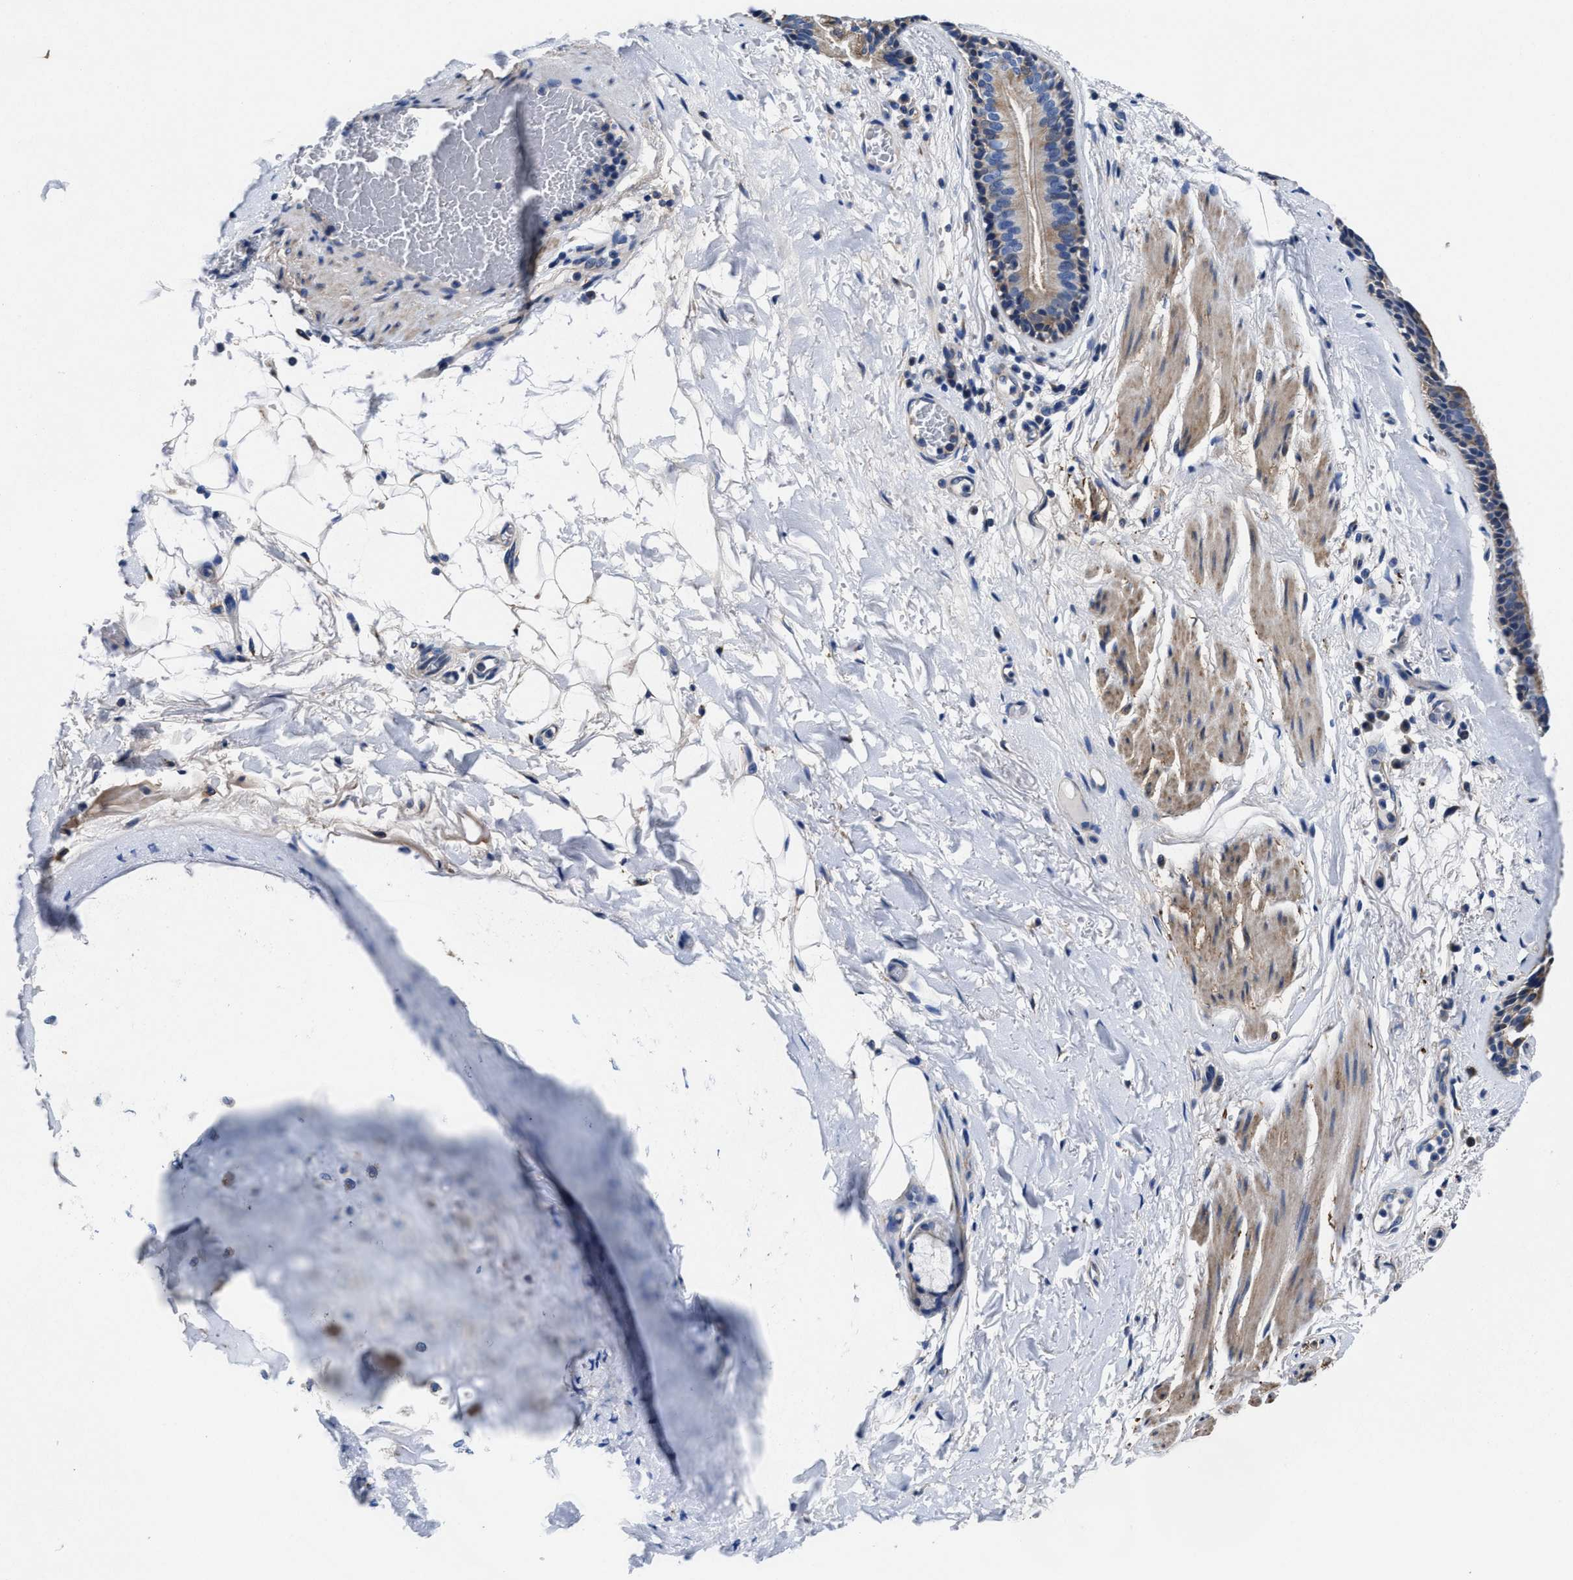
{"staining": {"intensity": "weak", "quantity": ">75%", "location": "cytoplasmic/membranous"}, "tissue": "bronchus", "cell_type": "Respiratory epithelial cells", "image_type": "normal", "snomed": [{"axis": "morphology", "description": "Normal tissue, NOS"}, {"axis": "topography", "description": "Cartilage tissue"}], "caption": "This is an image of IHC staining of benign bronchus, which shows weak positivity in the cytoplasmic/membranous of respiratory epithelial cells.", "gene": "TMEM30A", "patient": {"sex": "female", "age": 63}}